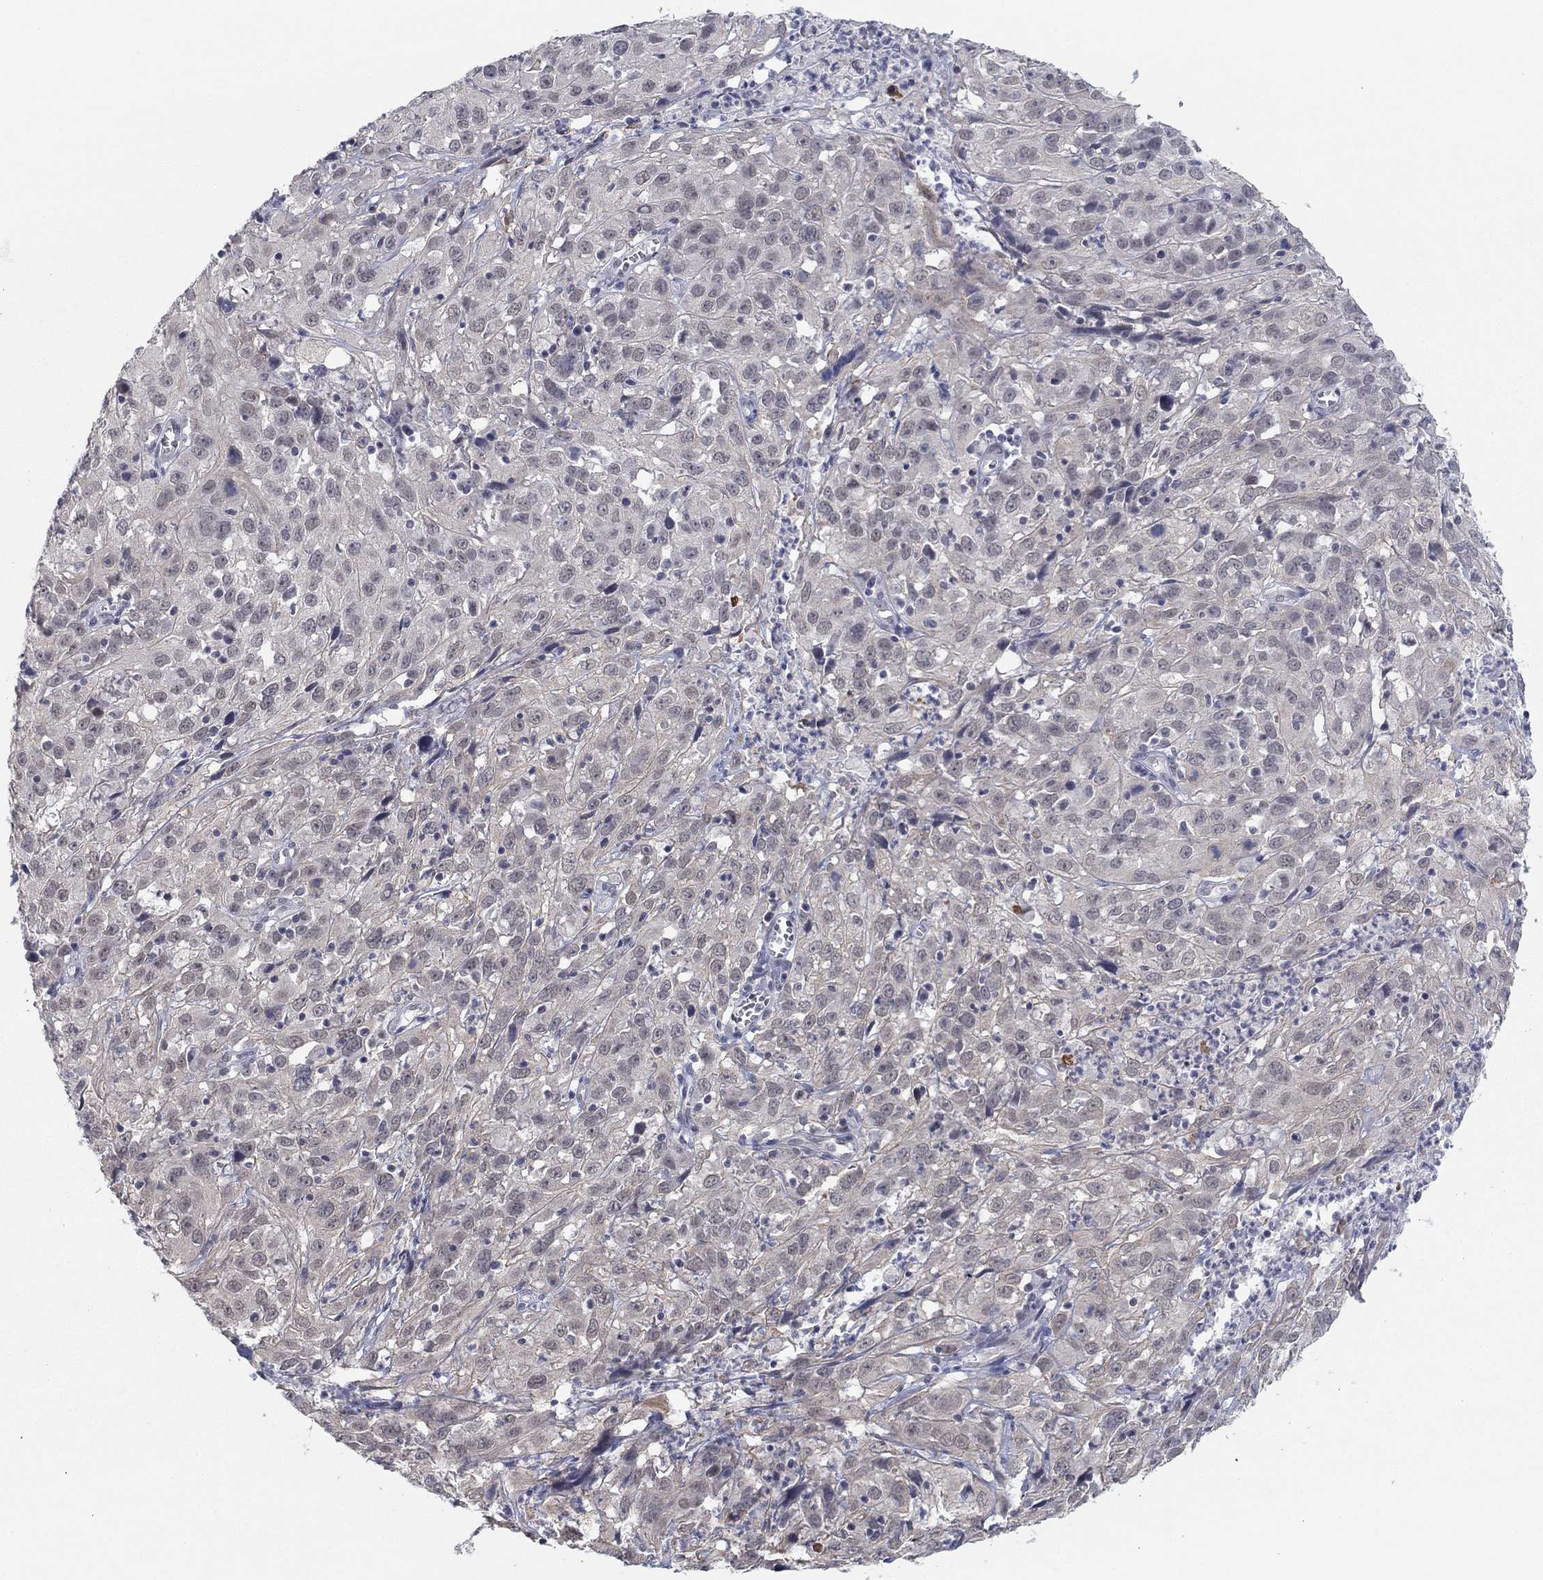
{"staining": {"intensity": "negative", "quantity": "none", "location": "none"}, "tissue": "cervical cancer", "cell_type": "Tumor cells", "image_type": "cancer", "snomed": [{"axis": "morphology", "description": "Squamous cell carcinoma, NOS"}, {"axis": "topography", "description": "Cervix"}], "caption": "The image exhibits no significant positivity in tumor cells of cervical squamous cell carcinoma. The staining is performed using DAB brown chromogen with nuclei counter-stained in using hematoxylin.", "gene": "SLC22A2", "patient": {"sex": "female", "age": 32}}